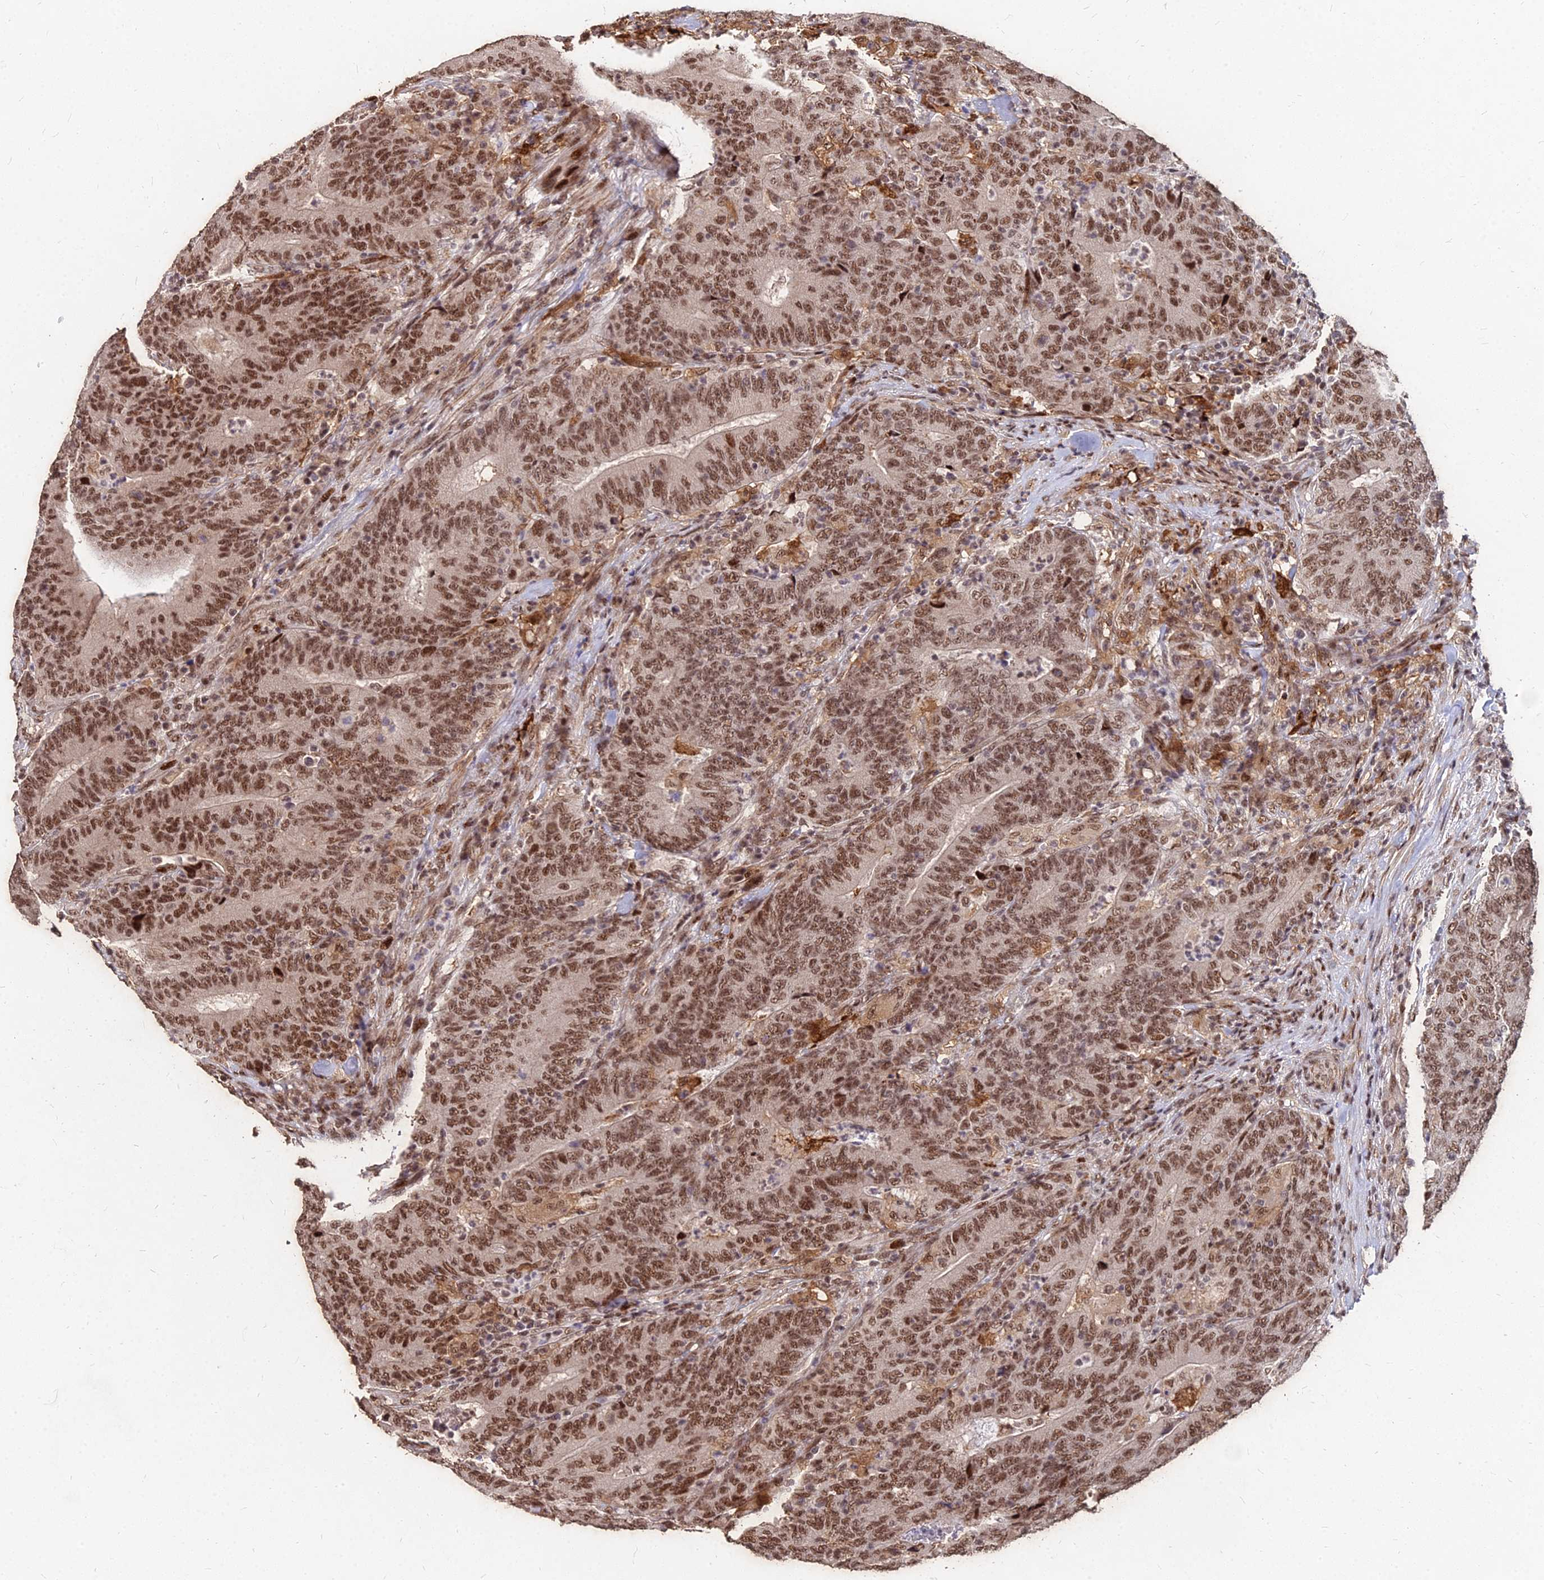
{"staining": {"intensity": "strong", "quantity": ">75%", "location": "nuclear"}, "tissue": "colorectal cancer", "cell_type": "Tumor cells", "image_type": "cancer", "snomed": [{"axis": "morphology", "description": "Normal tissue, NOS"}, {"axis": "morphology", "description": "Adenocarcinoma, NOS"}, {"axis": "topography", "description": "Colon"}], "caption": "Strong nuclear protein staining is present in about >75% of tumor cells in colorectal cancer (adenocarcinoma).", "gene": "ZBED4", "patient": {"sex": "female", "age": 75}}